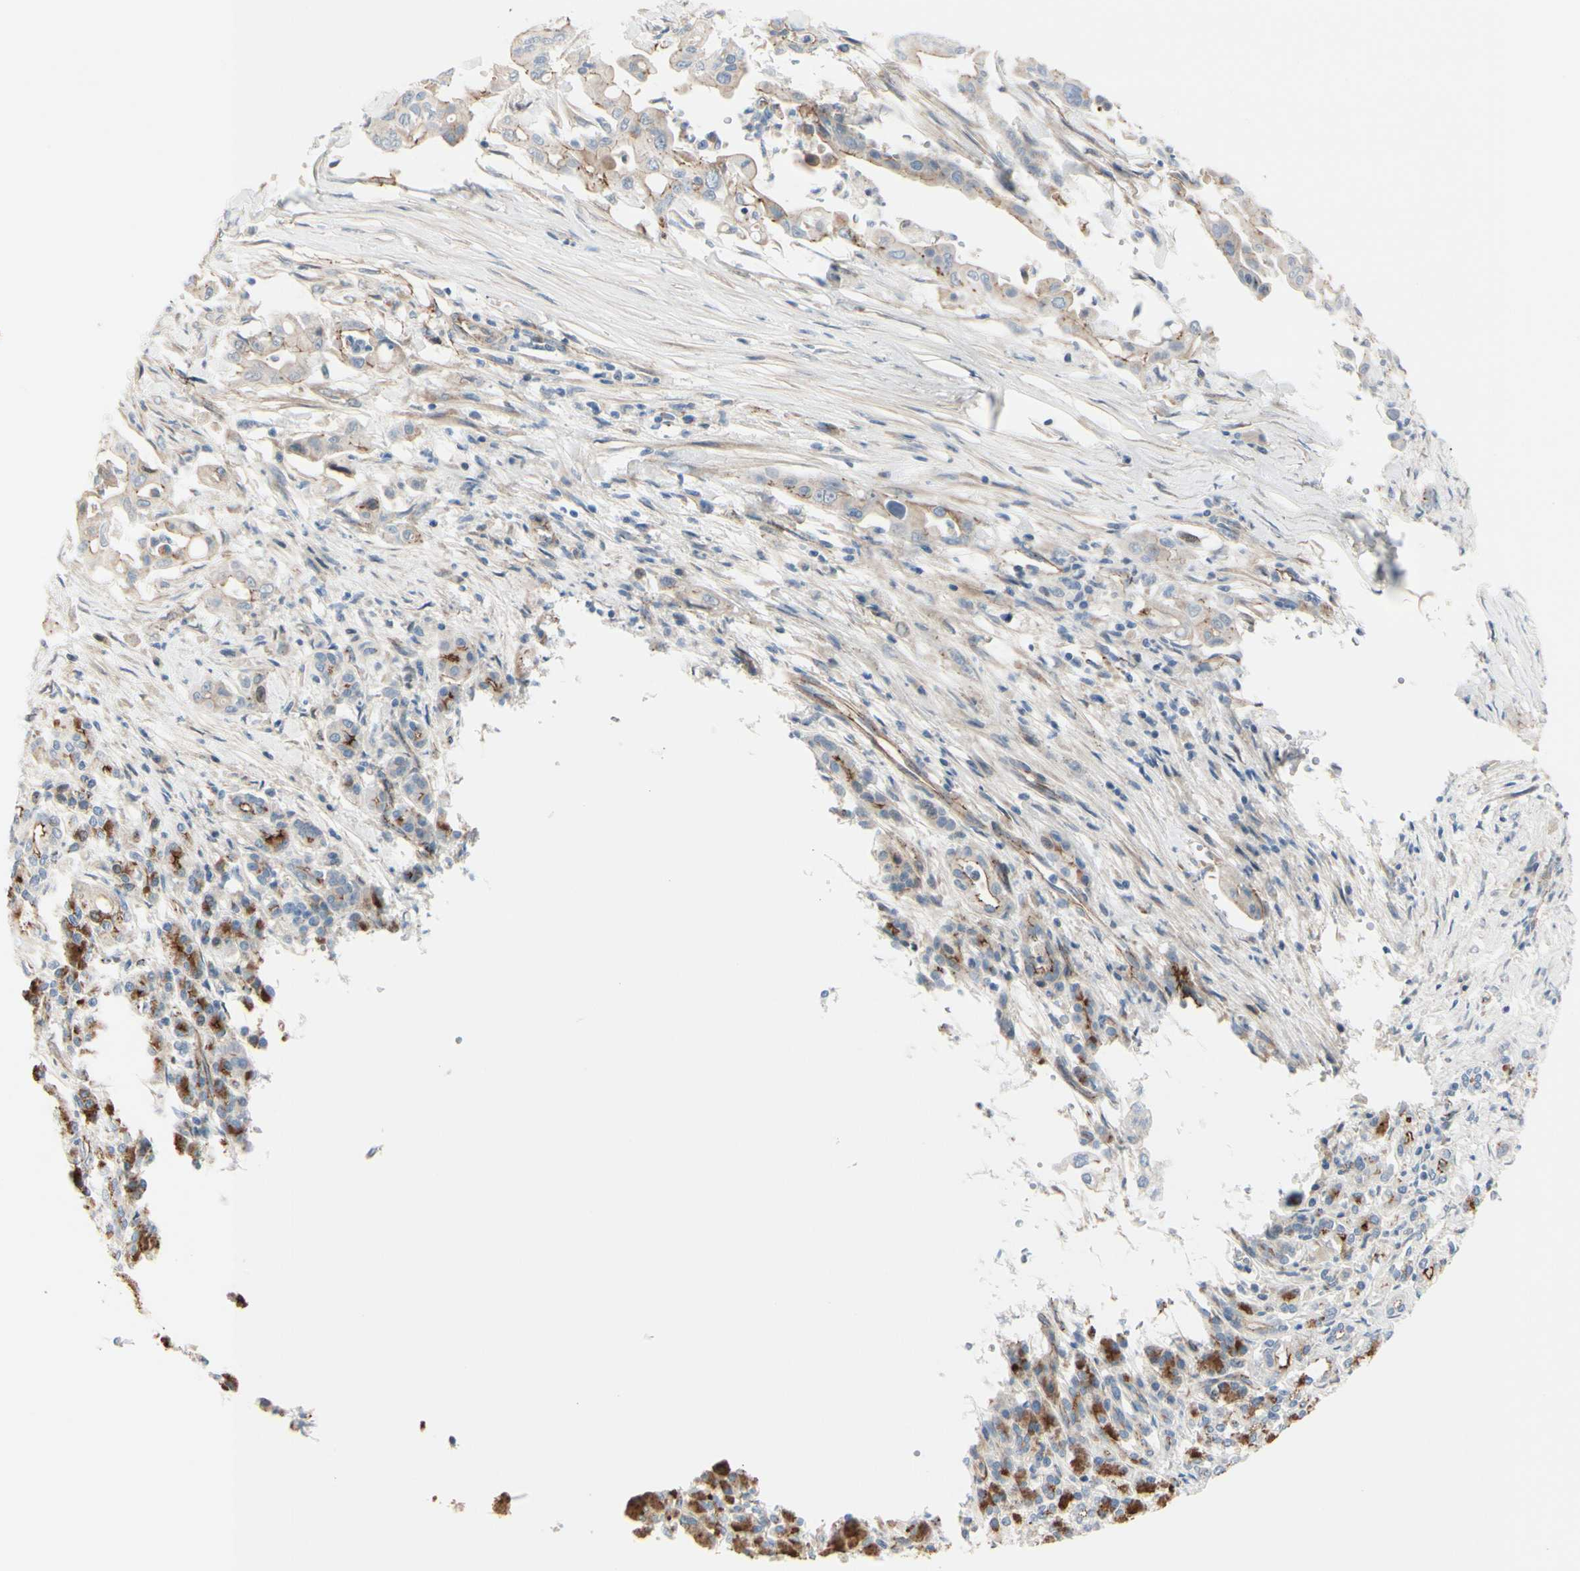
{"staining": {"intensity": "moderate", "quantity": "<25%", "location": "cytoplasmic/membranous"}, "tissue": "pancreatic cancer", "cell_type": "Tumor cells", "image_type": "cancer", "snomed": [{"axis": "morphology", "description": "Normal tissue, NOS"}, {"axis": "topography", "description": "Pancreas"}], "caption": "An image showing moderate cytoplasmic/membranous positivity in about <25% of tumor cells in pancreatic cancer, as visualized by brown immunohistochemical staining.", "gene": "TJP1", "patient": {"sex": "male", "age": 42}}